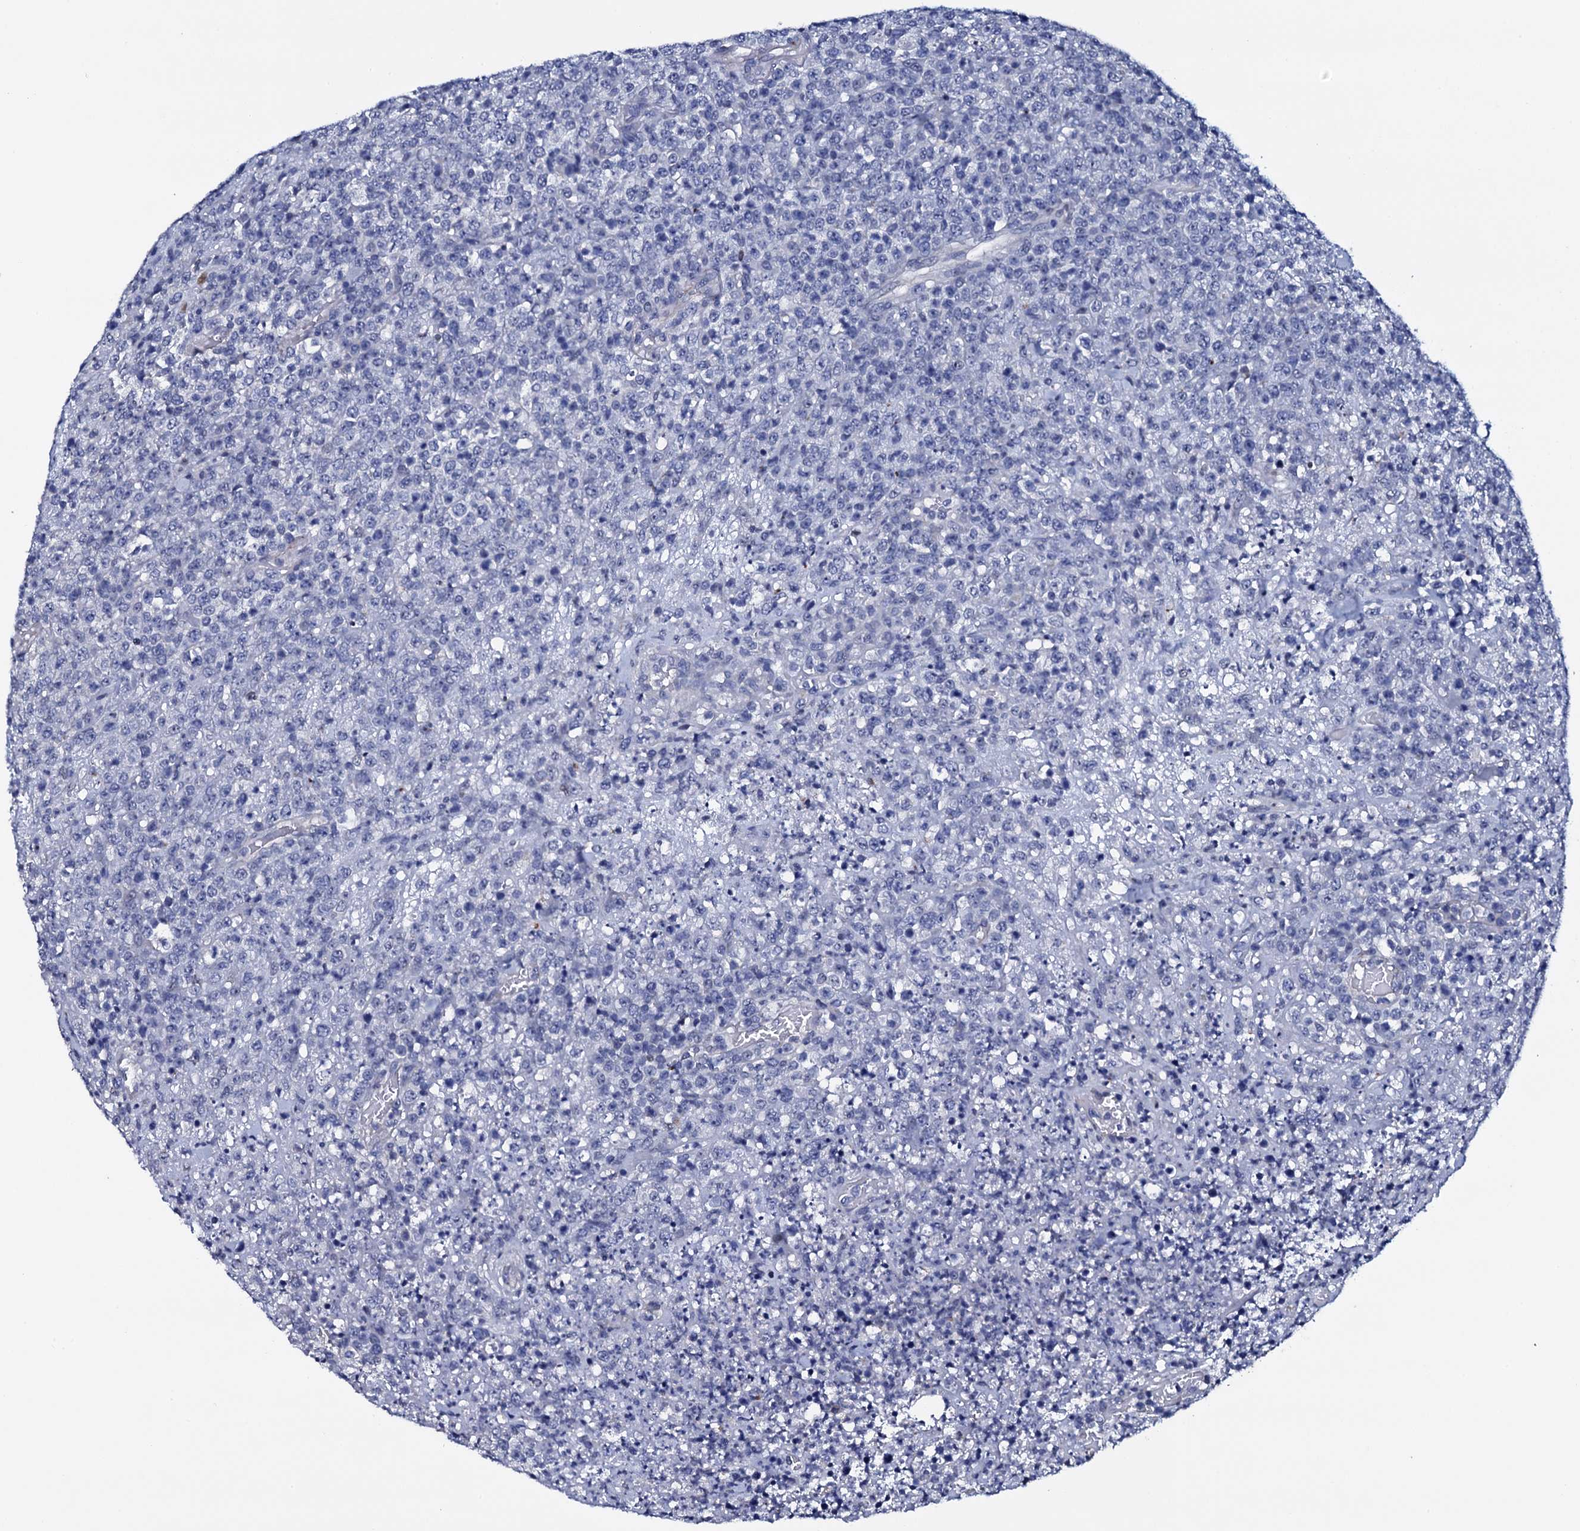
{"staining": {"intensity": "negative", "quantity": "none", "location": "none"}, "tissue": "lymphoma", "cell_type": "Tumor cells", "image_type": "cancer", "snomed": [{"axis": "morphology", "description": "Malignant lymphoma, non-Hodgkin's type, High grade"}, {"axis": "topography", "description": "Colon"}], "caption": "IHC of human malignant lymphoma, non-Hodgkin's type (high-grade) exhibits no expression in tumor cells.", "gene": "NPM2", "patient": {"sex": "female", "age": 53}}